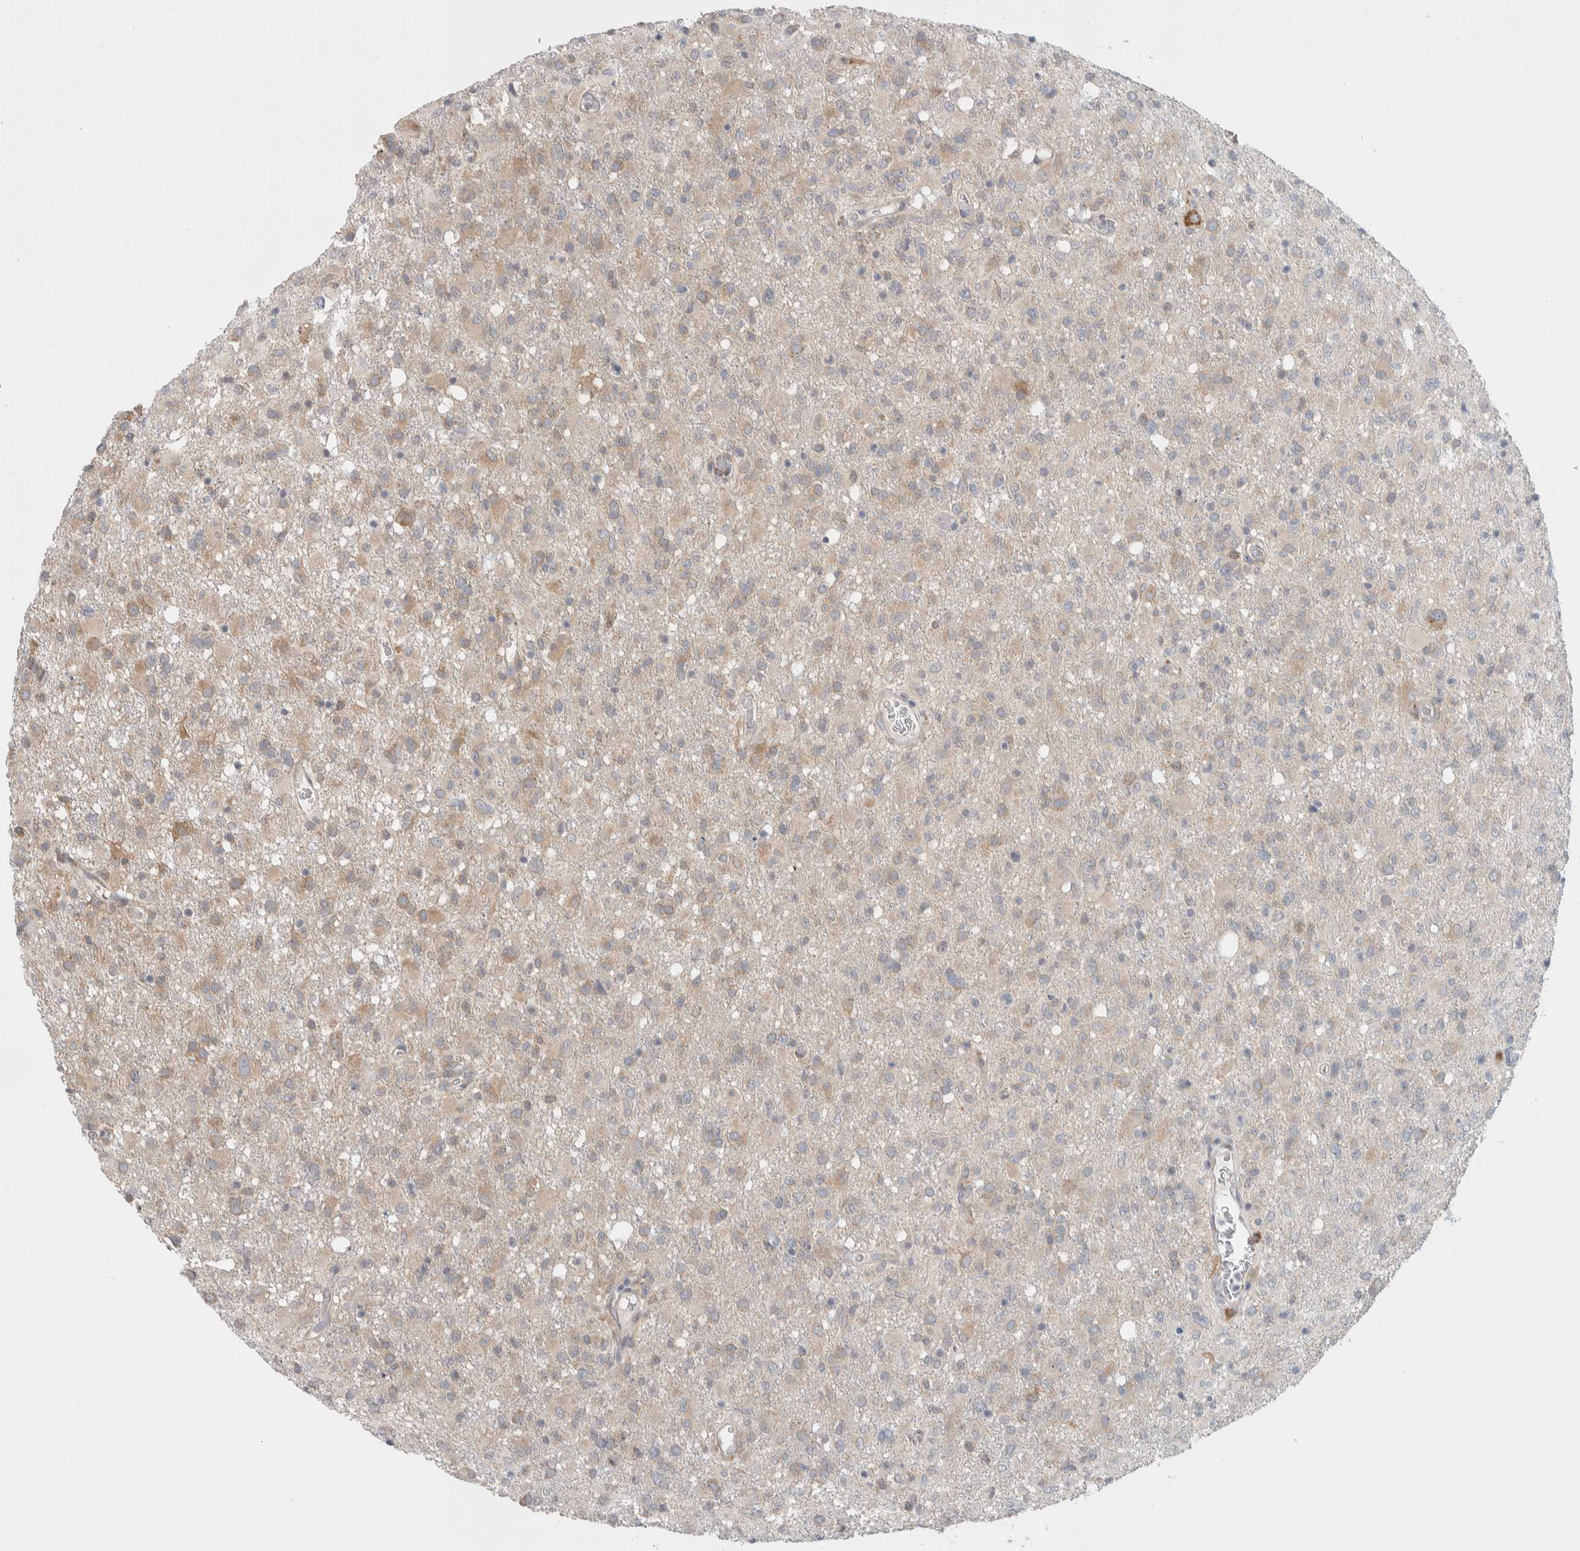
{"staining": {"intensity": "weak", "quantity": "25%-75%", "location": "cytoplasmic/membranous"}, "tissue": "glioma", "cell_type": "Tumor cells", "image_type": "cancer", "snomed": [{"axis": "morphology", "description": "Glioma, malignant, High grade"}, {"axis": "topography", "description": "Brain"}], "caption": "IHC photomicrograph of neoplastic tissue: human glioma stained using immunohistochemistry demonstrates low levels of weak protein expression localized specifically in the cytoplasmic/membranous of tumor cells, appearing as a cytoplasmic/membranous brown color.", "gene": "ADCY8", "patient": {"sex": "female", "age": 57}}